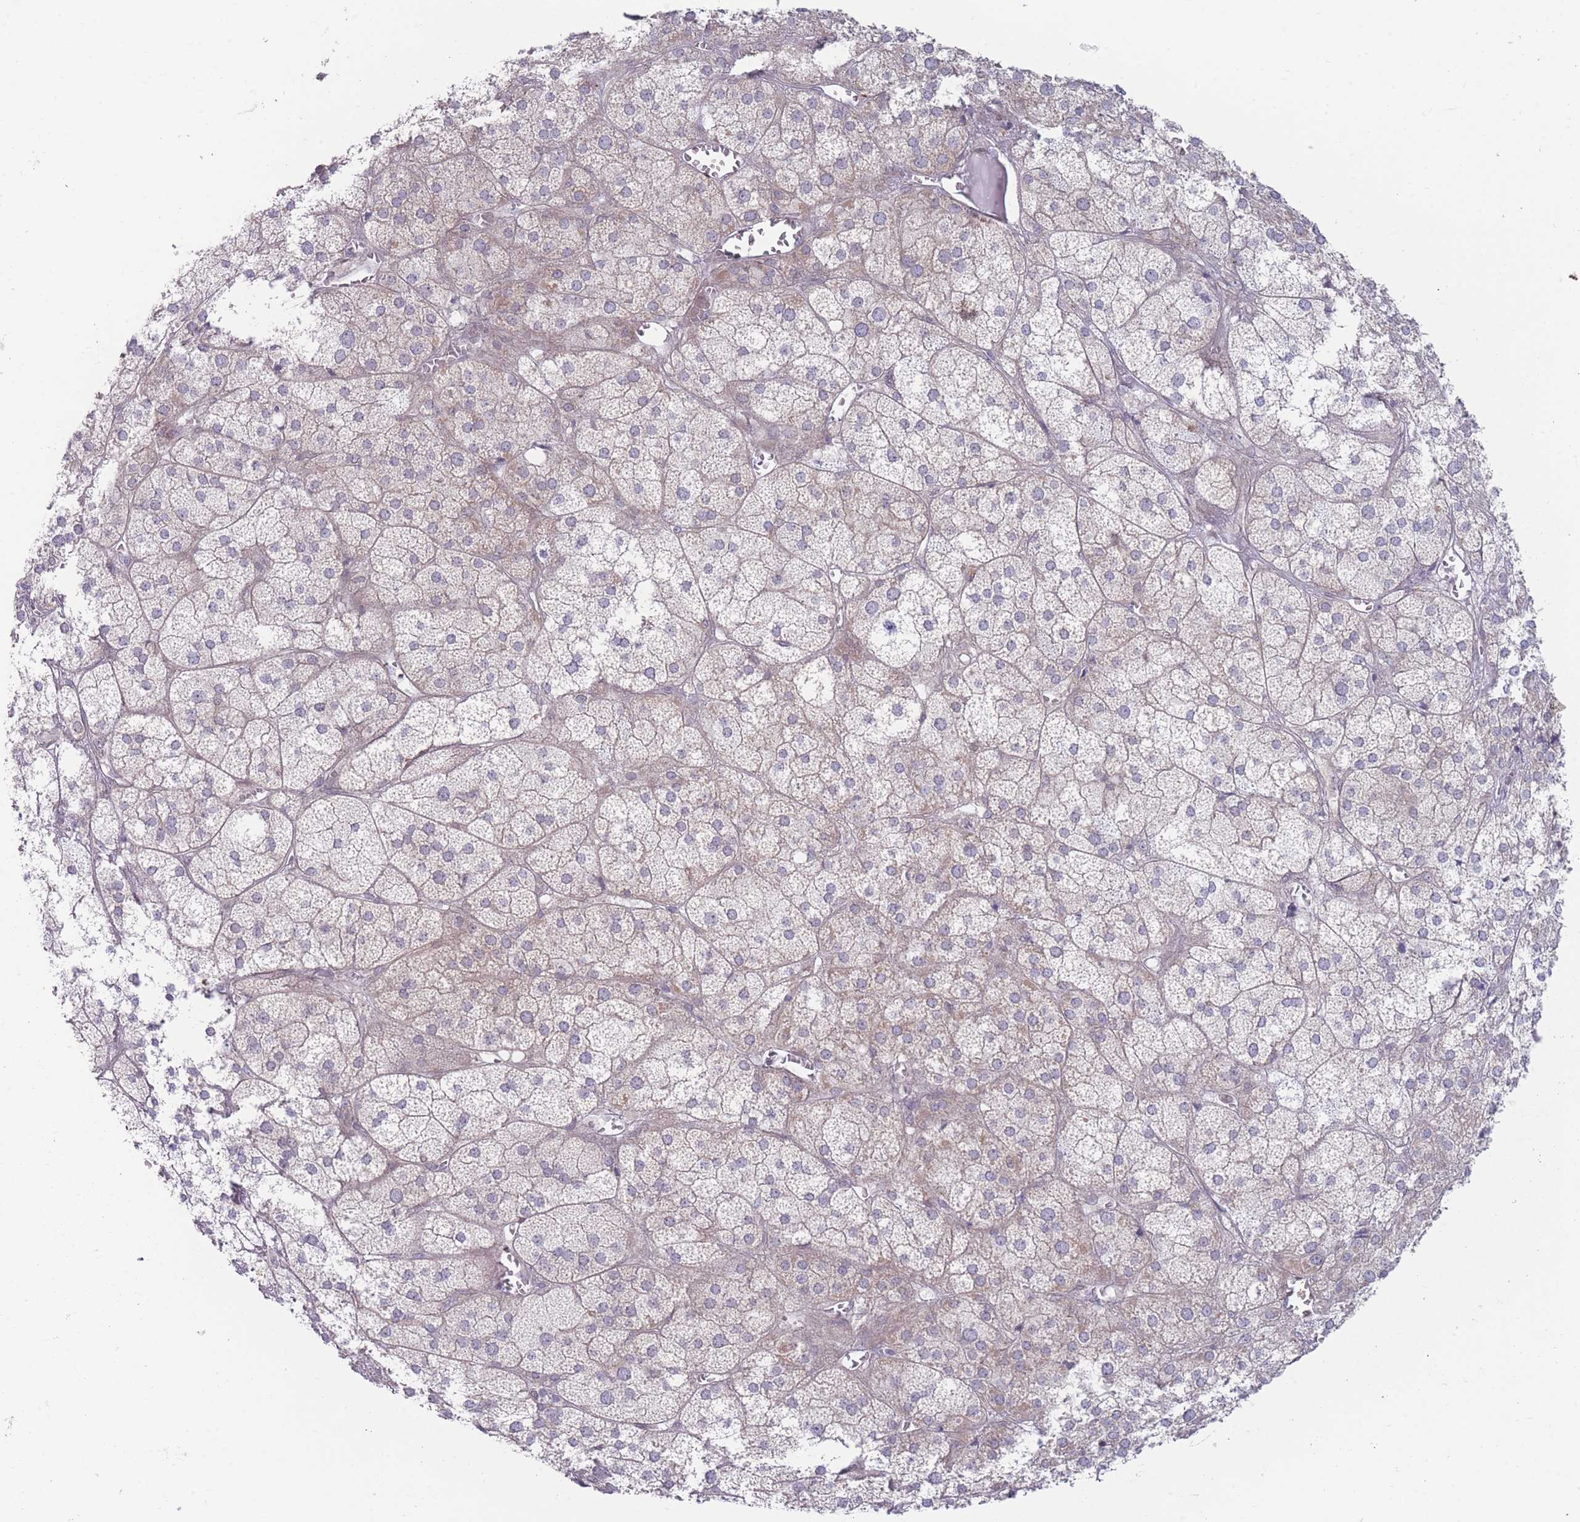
{"staining": {"intensity": "moderate", "quantity": "<25%", "location": "cytoplasmic/membranous"}, "tissue": "adrenal gland", "cell_type": "Glandular cells", "image_type": "normal", "snomed": [{"axis": "morphology", "description": "Normal tissue, NOS"}, {"axis": "topography", "description": "Adrenal gland"}], "caption": "DAB immunohistochemical staining of unremarkable human adrenal gland demonstrates moderate cytoplasmic/membranous protein expression in about <25% of glandular cells.", "gene": "VRK2", "patient": {"sex": "female", "age": 61}}